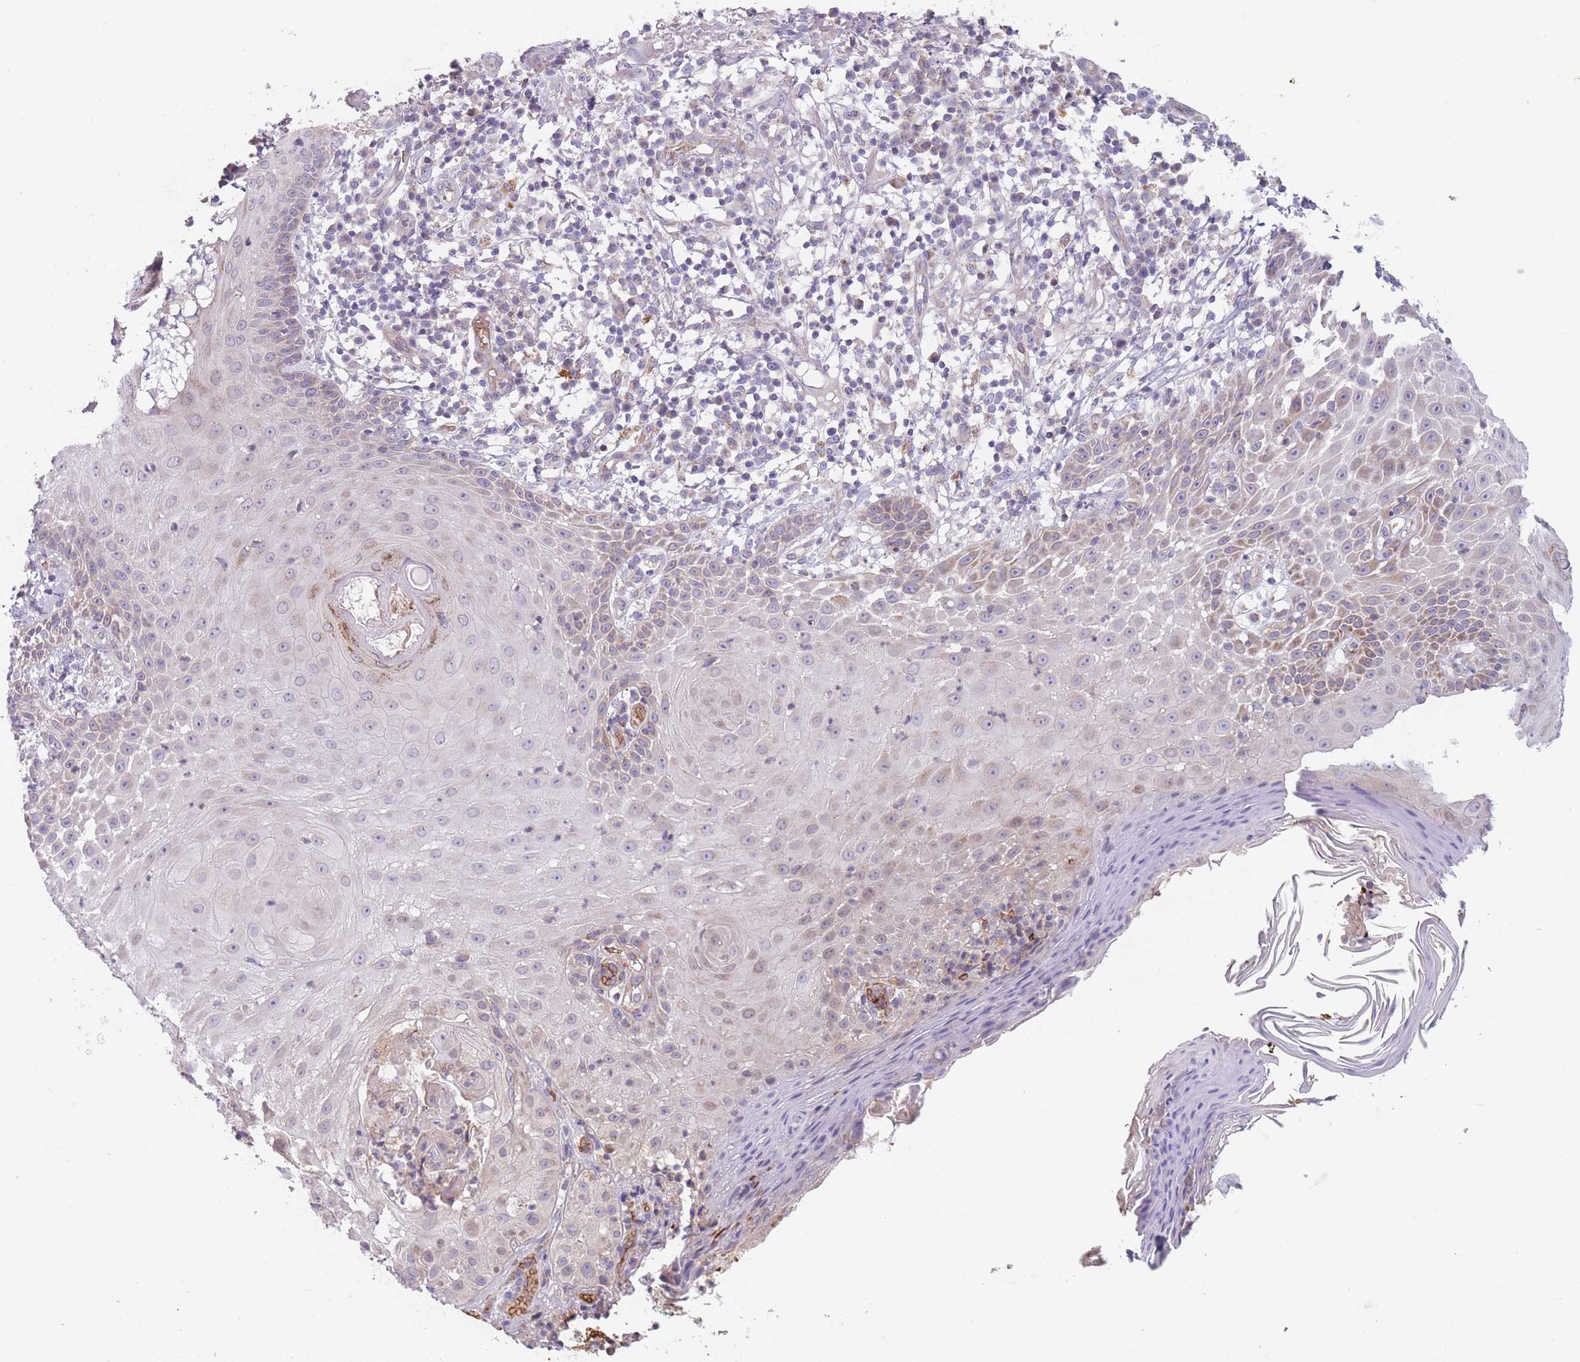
{"staining": {"intensity": "negative", "quantity": "none", "location": "none"}, "tissue": "skin cancer", "cell_type": "Tumor cells", "image_type": "cancer", "snomed": [{"axis": "morphology", "description": "Normal tissue, NOS"}, {"axis": "morphology", "description": "Basal cell carcinoma"}, {"axis": "topography", "description": "Skin"}], "caption": "A micrograph of basal cell carcinoma (skin) stained for a protein shows no brown staining in tumor cells. (DAB immunohistochemistry, high magnification).", "gene": "SMPD4", "patient": {"sex": "male", "age": 93}}